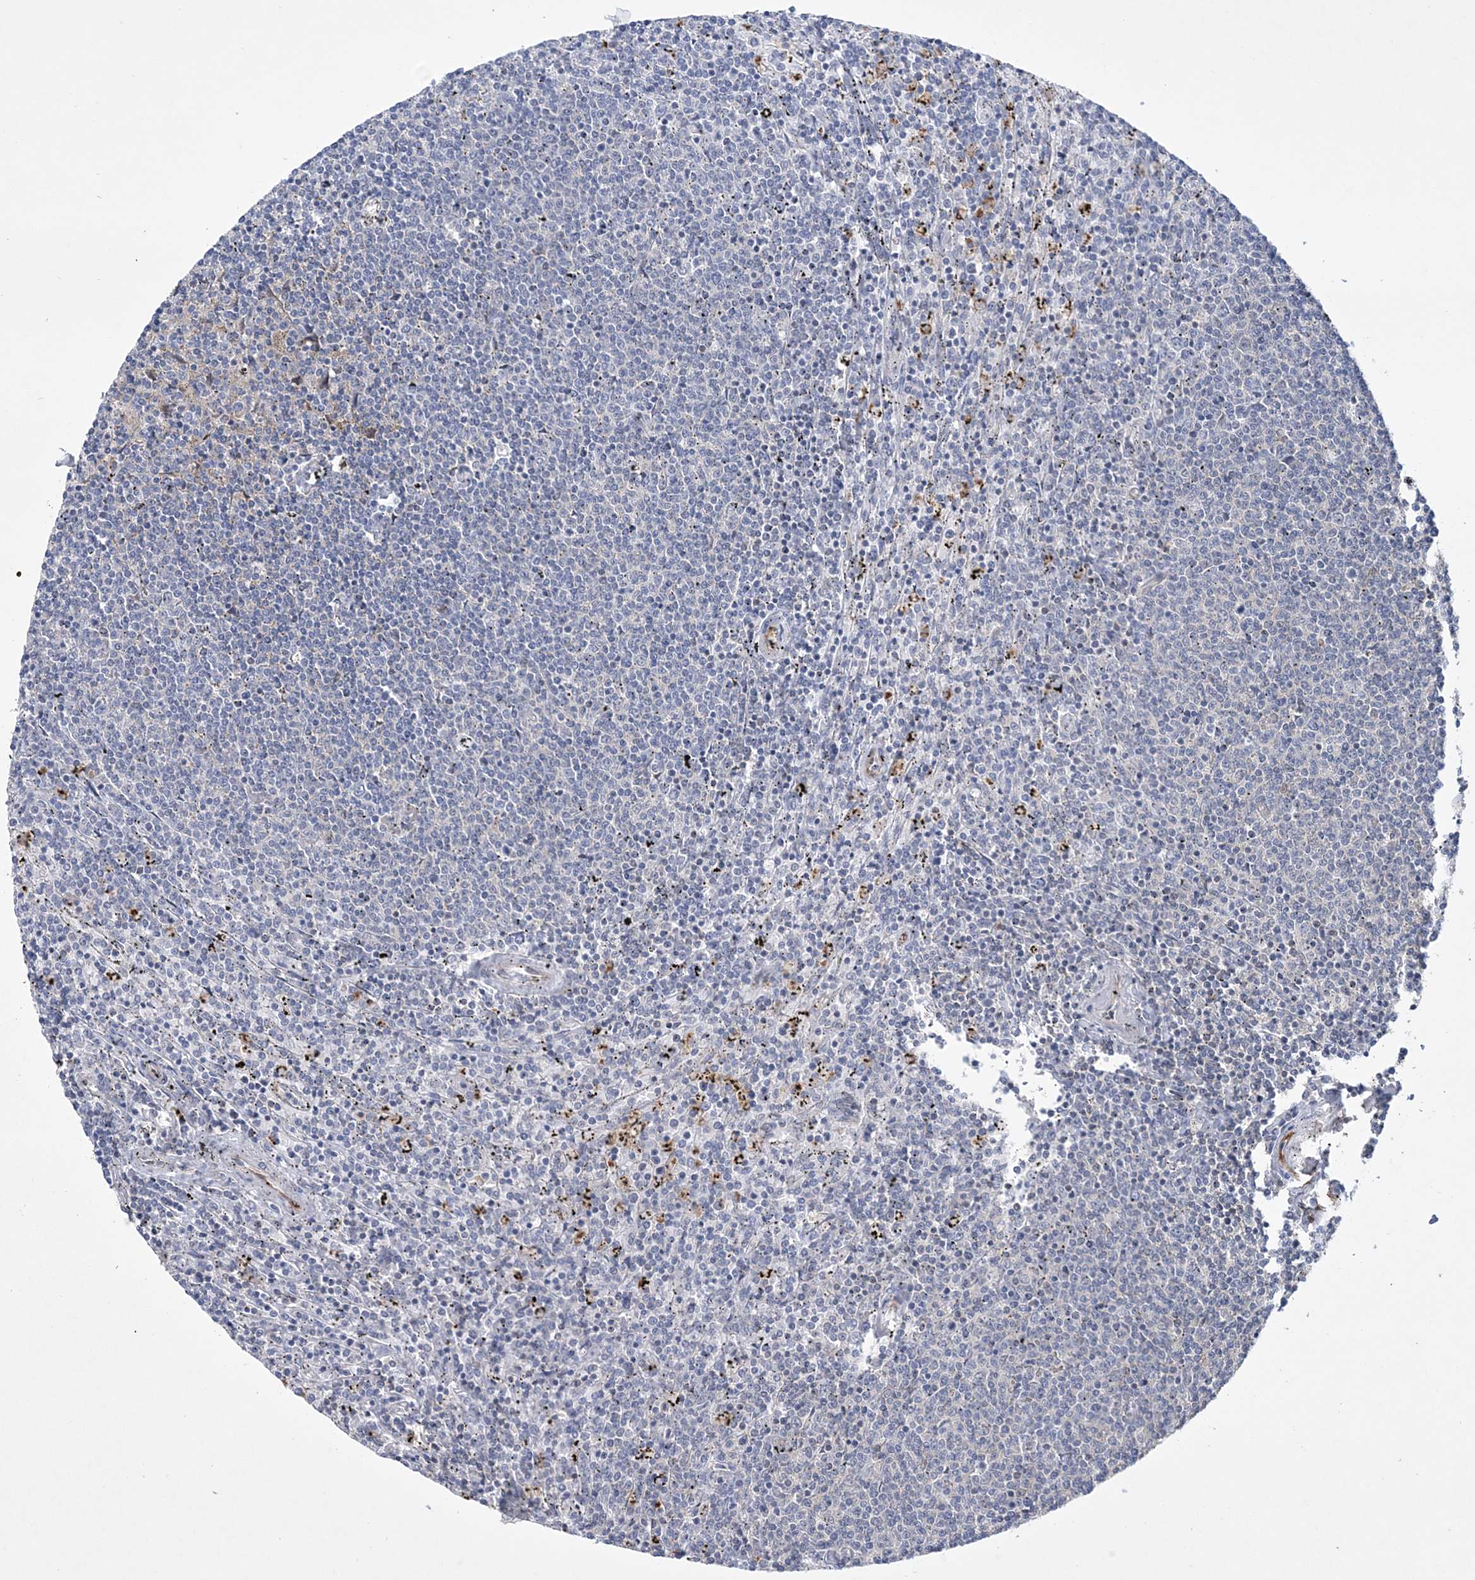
{"staining": {"intensity": "negative", "quantity": "none", "location": "none"}, "tissue": "lymphoma", "cell_type": "Tumor cells", "image_type": "cancer", "snomed": [{"axis": "morphology", "description": "Malignant lymphoma, non-Hodgkin's type, Low grade"}, {"axis": "topography", "description": "Spleen"}], "caption": "The histopathology image exhibits no staining of tumor cells in lymphoma. (IHC, brightfield microscopy, high magnification).", "gene": "DPCD", "patient": {"sex": "female", "age": 50}}